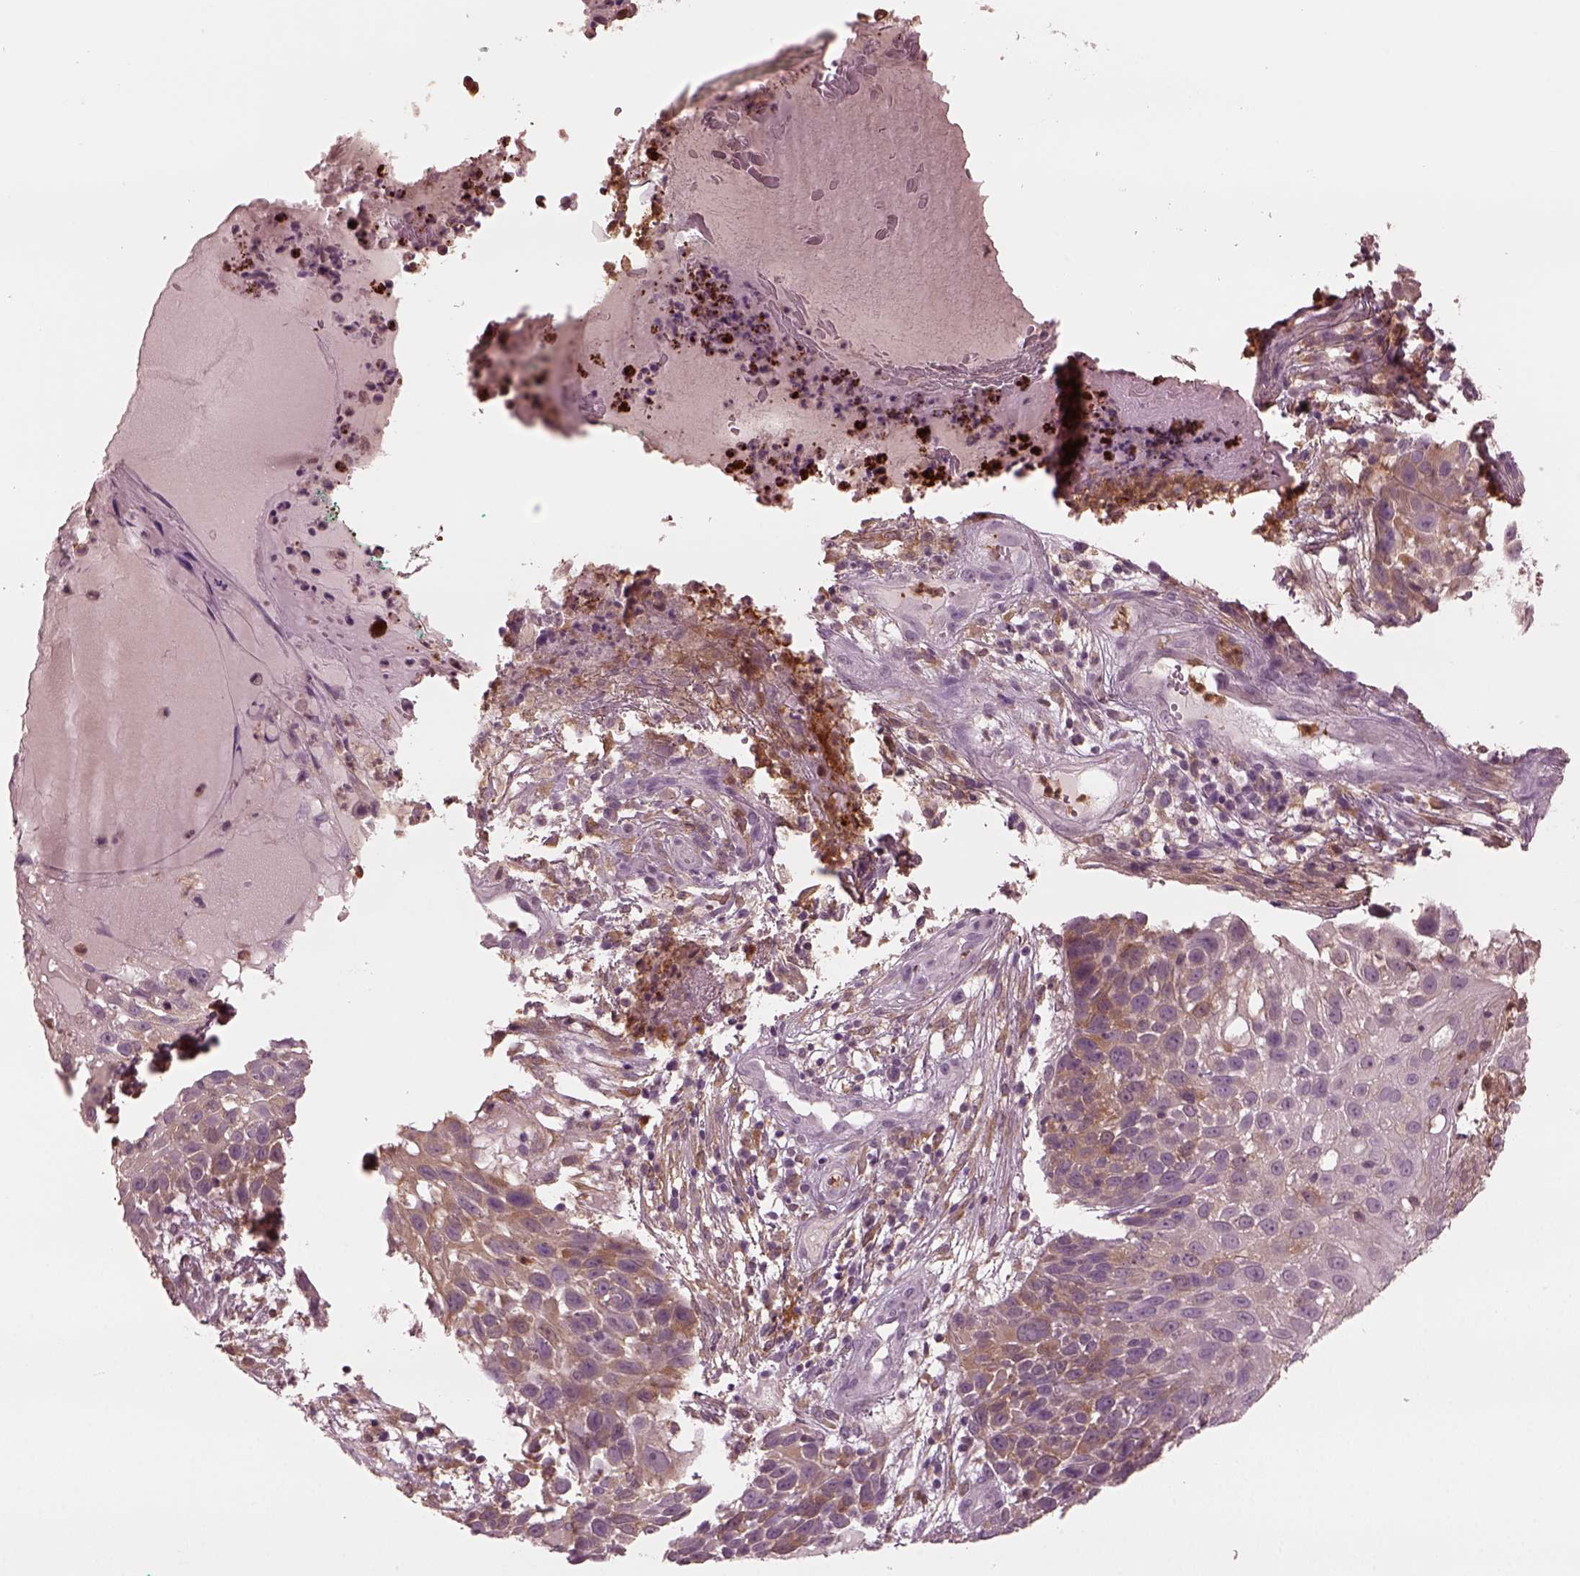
{"staining": {"intensity": "moderate", "quantity": "<25%", "location": "cytoplasmic/membranous"}, "tissue": "skin cancer", "cell_type": "Tumor cells", "image_type": "cancer", "snomed": [{"axis": "morphology", "description": "Squamous cell carcinoma, NOS"}, {"axis": "topography", "description": "Skin"}], "caption": "This photomicrograph displays IHC staining of human skin squamous cell carcinoma, with low moderate cytoplasmic/membranous expression in about <25% of tumor cells.", "gene": "PSTPIP2", "patient": {"sex": "male", "age": 92}}